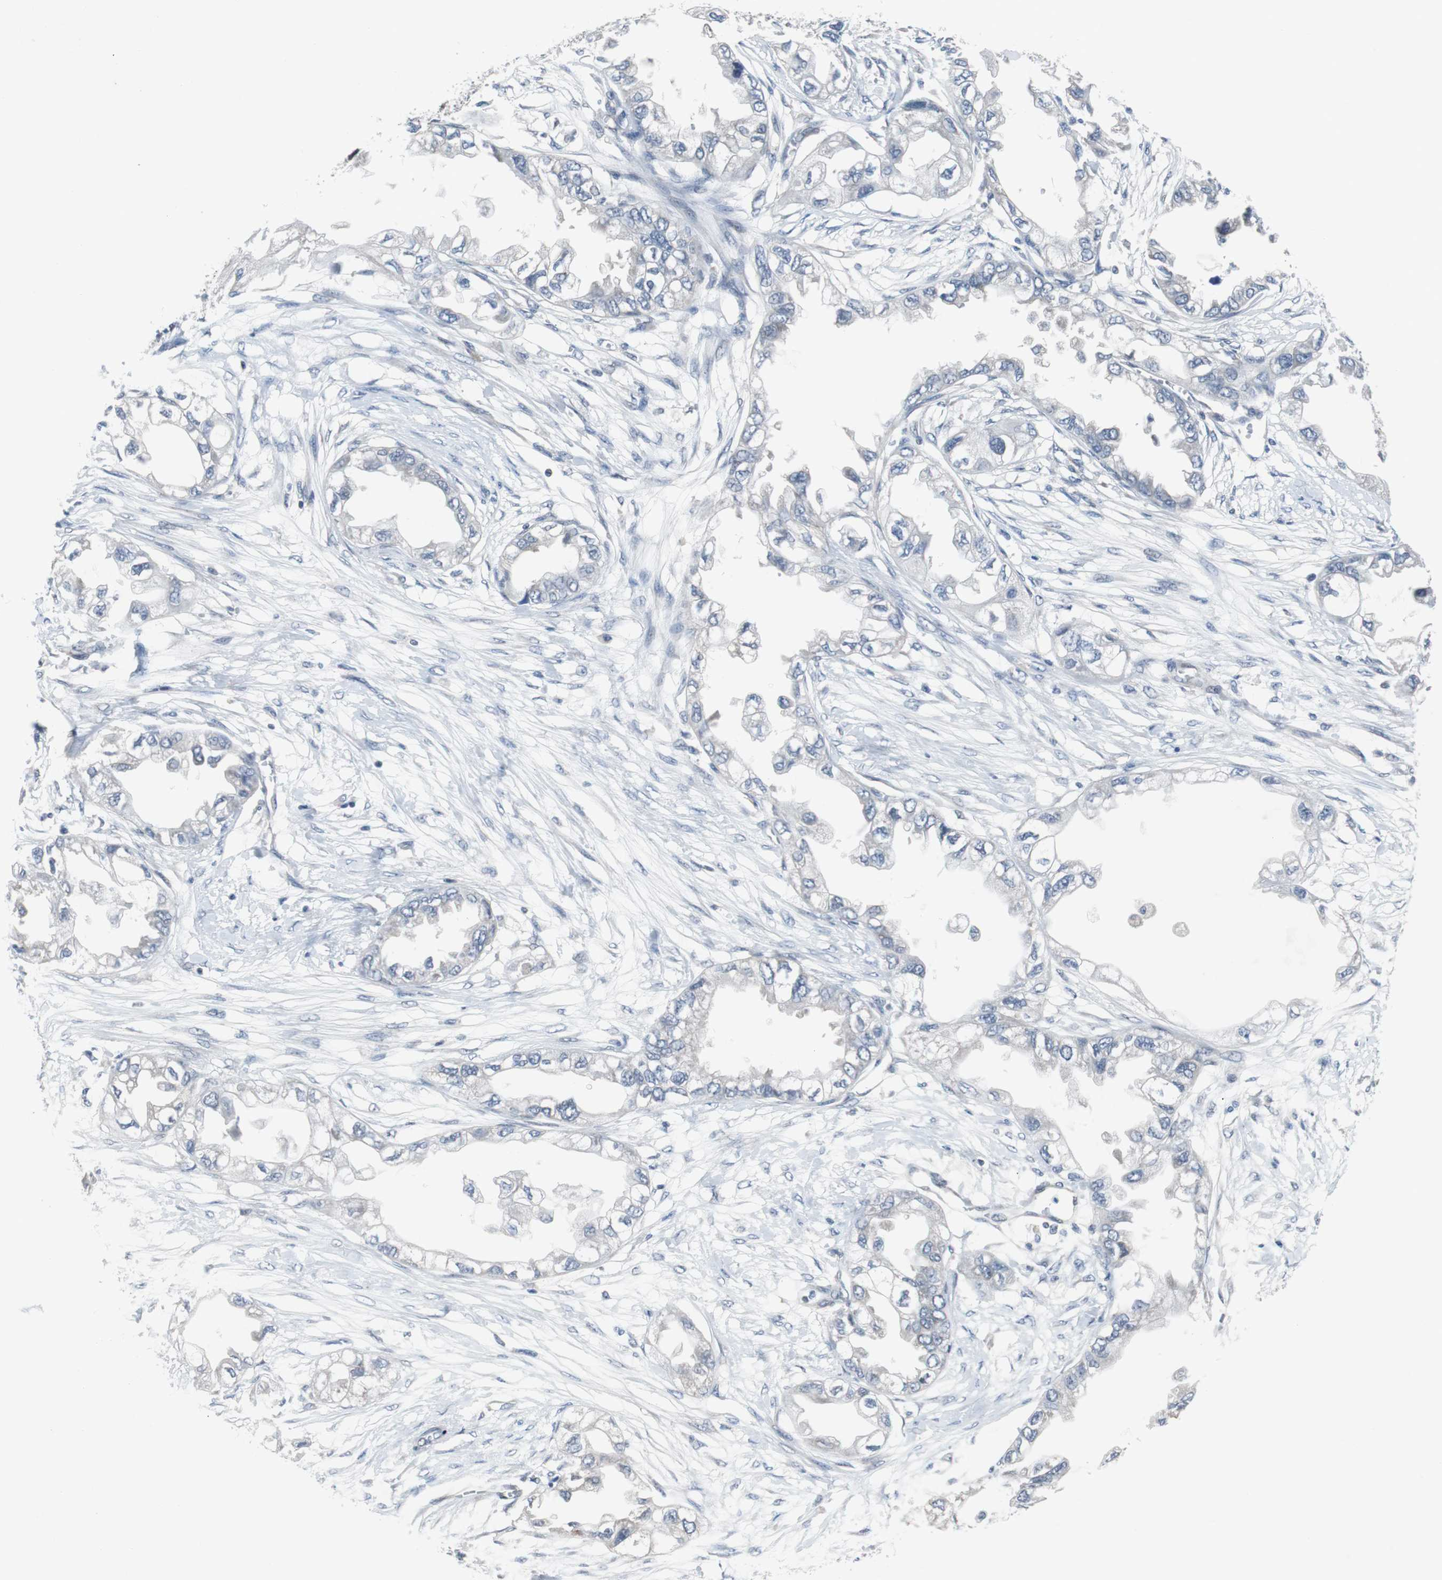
{"staining": {"intensity": "negative", "quantity": "none", "location": "none"}, "tissue": "endometrial cancer", "cell_type": "Tumor cells", "image_type": "cancer", "snomed": [{"axis": "morphology", "description": "Adenocarcinoma, NOS"}, {"axis": "topography", "description": "Endometrium"}], "caption": "Micrograph shows no significant protein staining in tumor cells of adenocarcinoma (endometrial).", "gene": "TP63", "patient": {"sex": "female", "age": 67}}